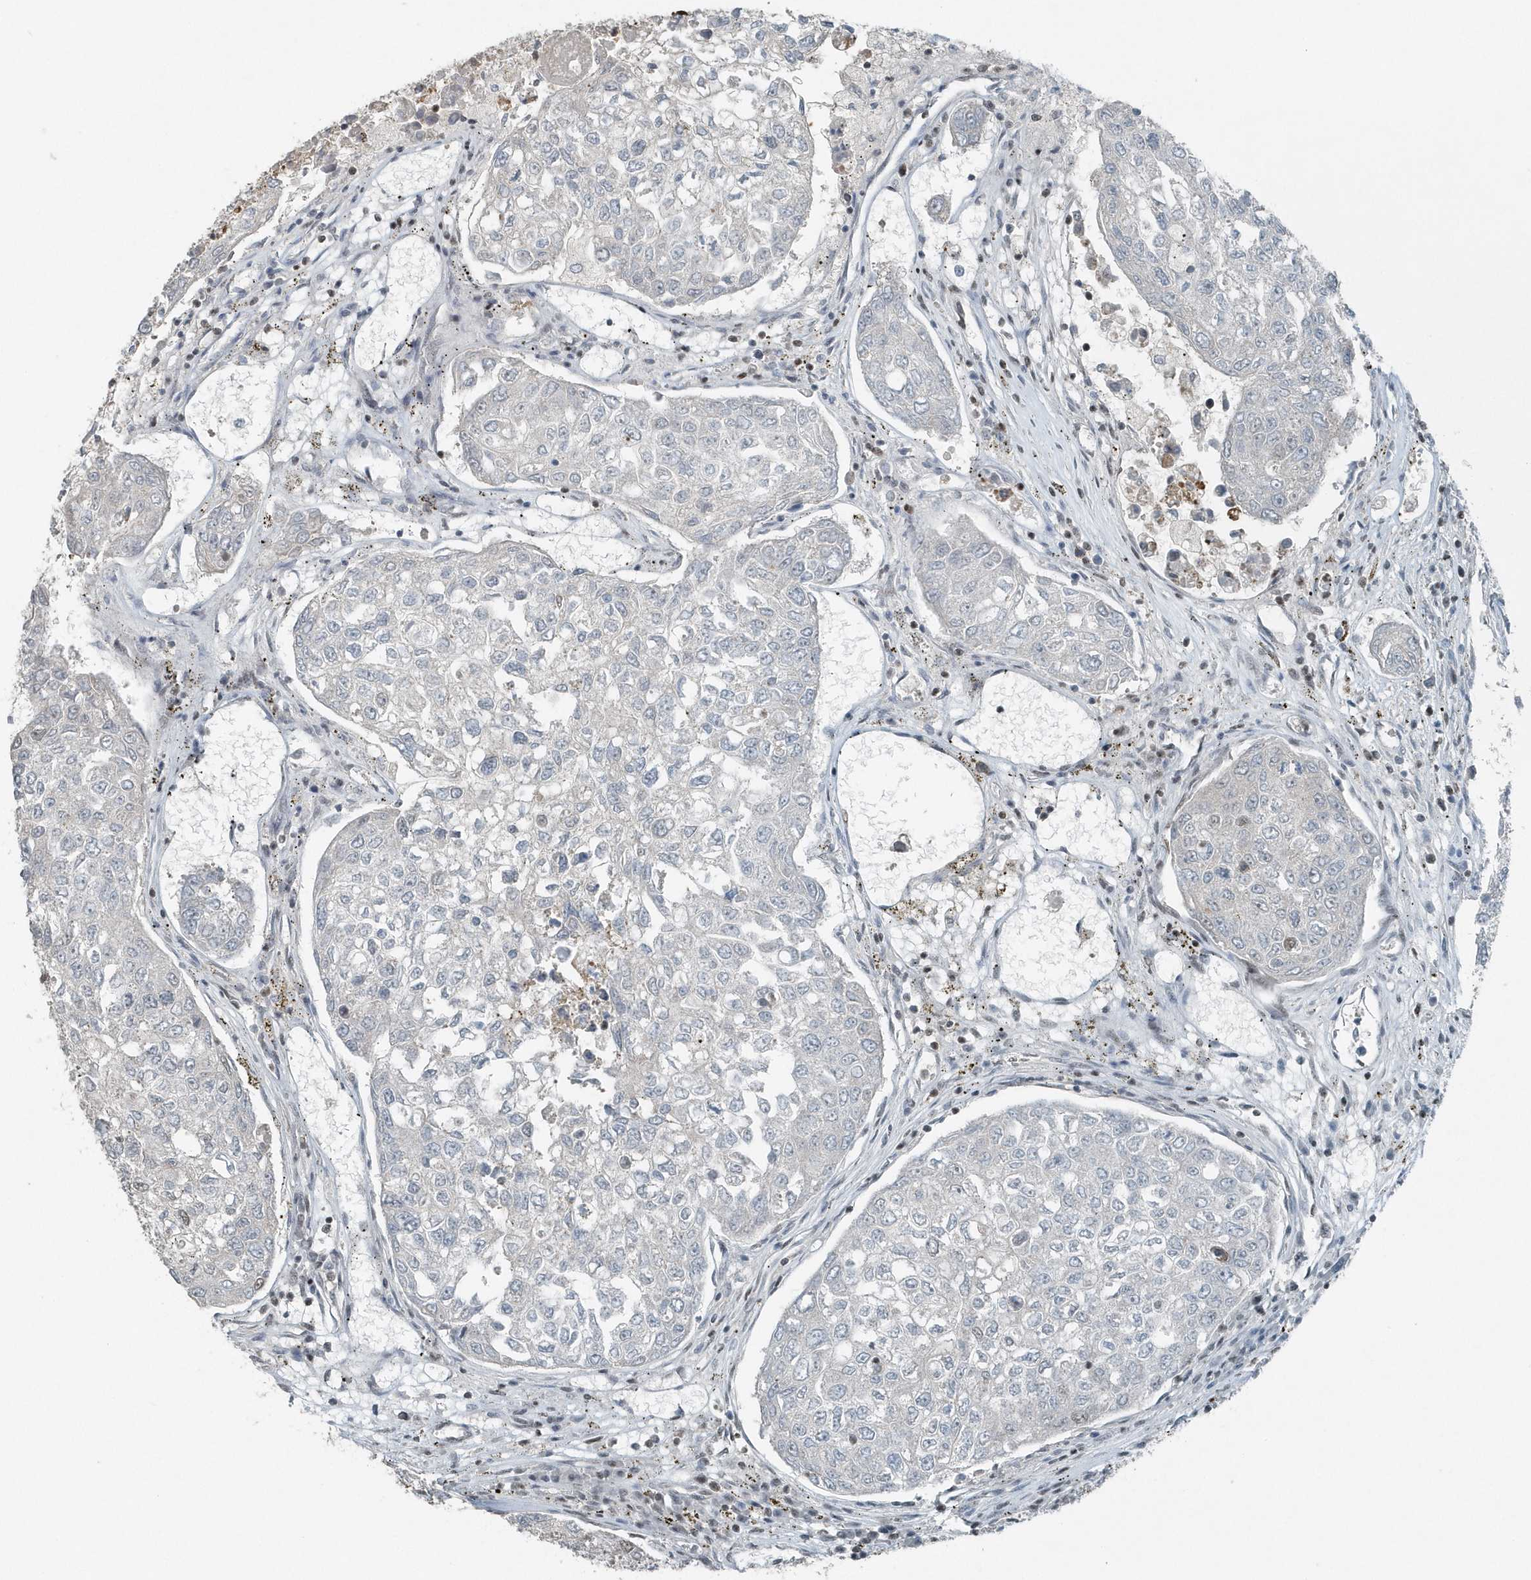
{"staining": {"intensity": "weak", "quantity": "<25%", "location": "nuclear"}, "tissue": "urothelial cancer", "cell_type": "Tumor cells", "image_type": "cancer", "snomed": [{"axis": "morphology", "description": "Urothelial carcinoma, High grade"}, {"axis": "topography", "description": "Lymph node"}, {"axis": "topography", "description": "Urinary bladder"}], "caption": "An immunohistochemistry photomicrograph of urothelial cancer is shown. There is no staining in tumor cells of urothelial cancer.", "gene": "YTHDC1", "patient": {"sex": "male", "age": 51}}